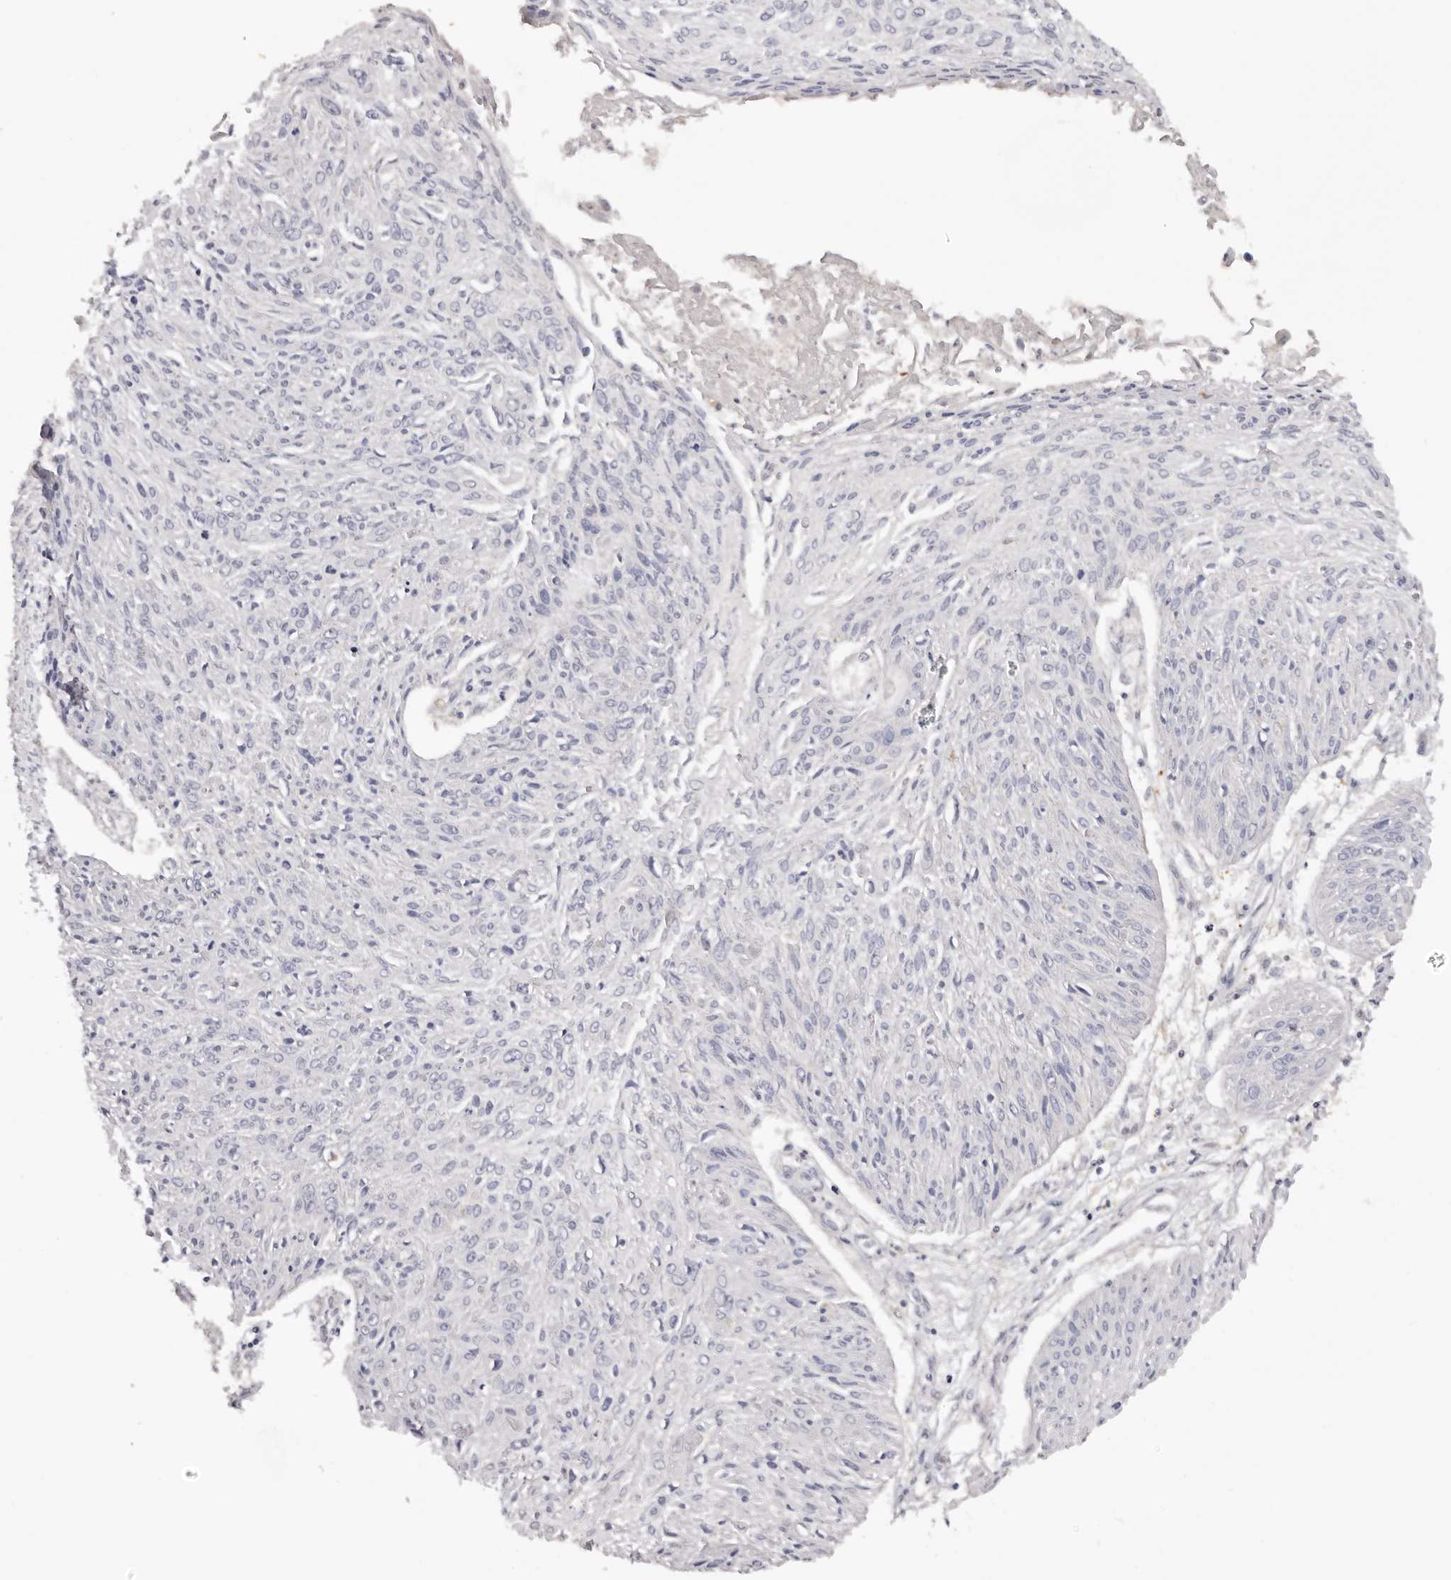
{"staining": {"intensity": "negative", "quantity": "none", "location": "none"}, "tissue": "cervical cancer", "cell_type": "Tumor cells", "image_type": "cancer", "snomed": [{"axis": "morphology", "description": "Squamous cell carcinoma, NOS"}, {"axis": "topography", "description": "Cervix"}], "caption": "Immunohistochemistry of cervical cancer shows no positivity in tumor cells.", "gene": "DAP", "patient": {"sex": "female", "age": 51}}